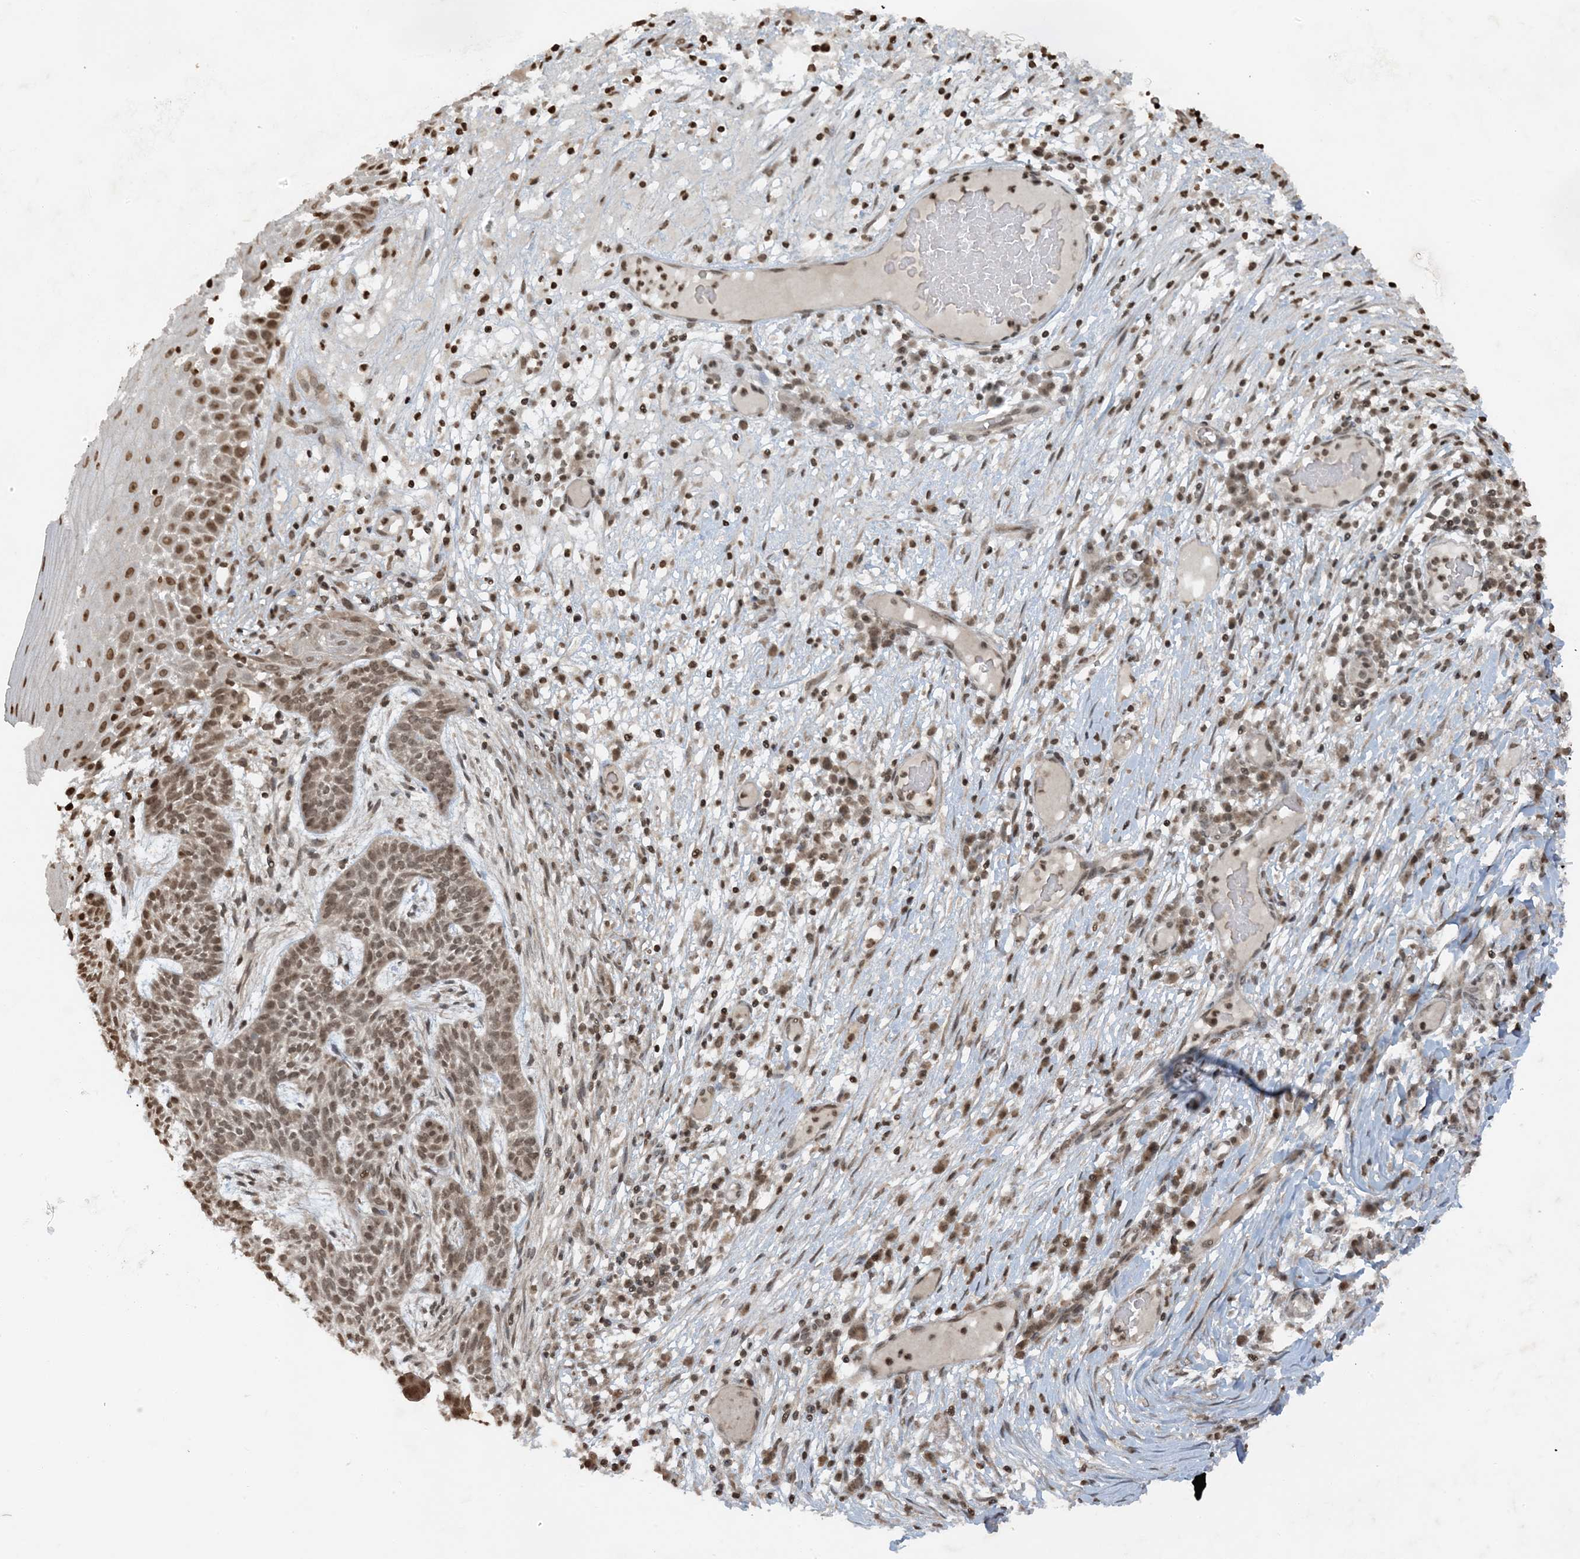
{"staining": {"intensity": "moderate", "quantity": ">75%", "location": "nuclear"}, "tissue": "skin cancer", "cell_type": "Tumor cells", "image_type": "cancer", "snomed": [{"axis": "morphology", "description": "Normal tissue, NOS"}, {"axis": "morphology", "description": "Basal cell carcinoma"}, {"axis": "topography", "description": "Skin"}], "caption": "A photomicrograph showing moderate nuclear expression in about >75% of tumor cells in skin cancer (basal cell carcinoma), as visualized by brown immunohistochemical staining.", "gene": "ZFAND2B", "patient": {"sex": "male", "age": 64}}